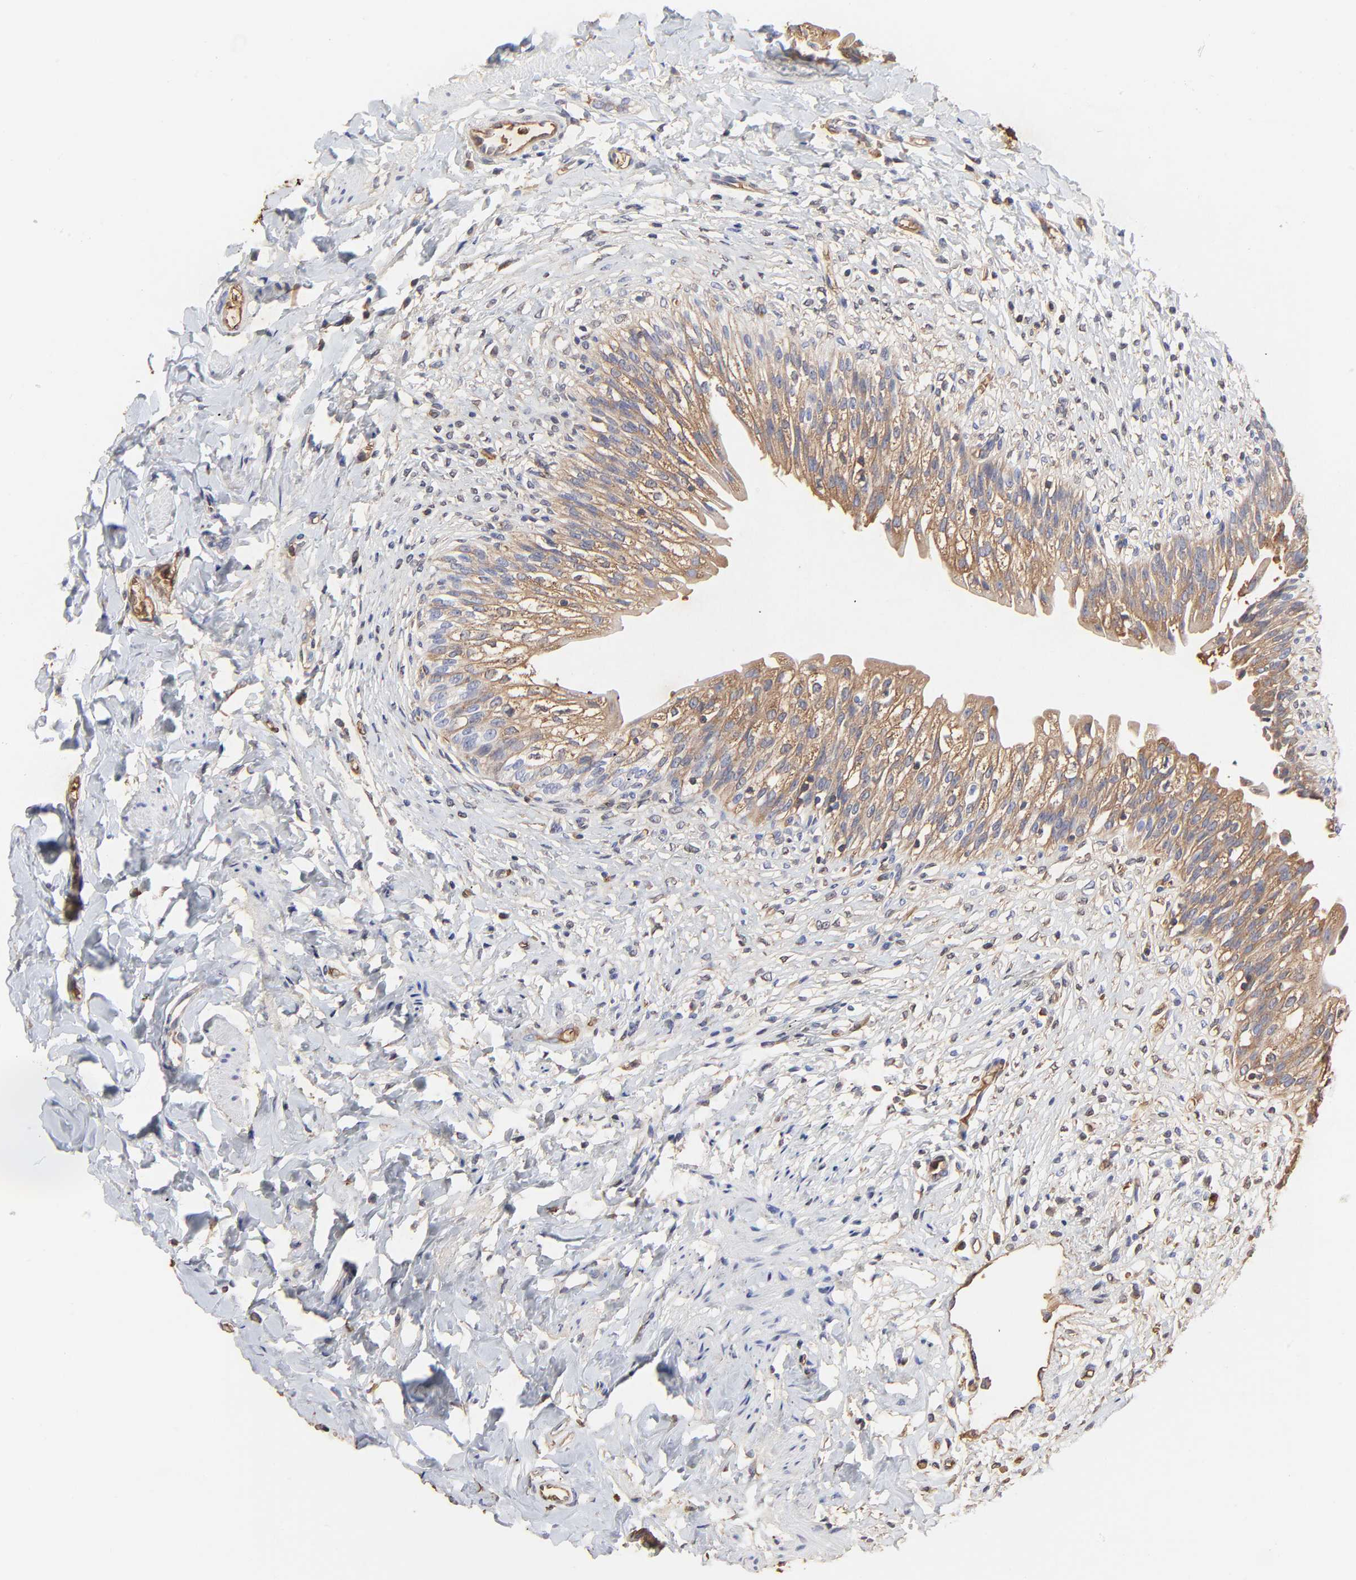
{"staining": {"intensity": "moderate", "quantity": ">75%", "location": "cytoplasmic/membranous"}, "tissue": "urinary bladder", "cell_type": "Urothelial cells", "image_type": "normal", "snomed": [{"axis": "morphology", "description": "Normal tissue, NOS"}, {"axis": "morphology", "description": "Inflammation, NOS"}, {"axis": "topography", "description": "Urinary bladder"}], "caption": "IHC image of benign urinary bladder: human urinary bladder stained using IHC shows medium levels of moderate protein expression localized specifically in the cytoplasmic/membranous of urothelial cells, appearing as a cytoplasmic/membranous brown color.", "gene": "PAG1", "patient": {"sex": "female", "age": 80}}